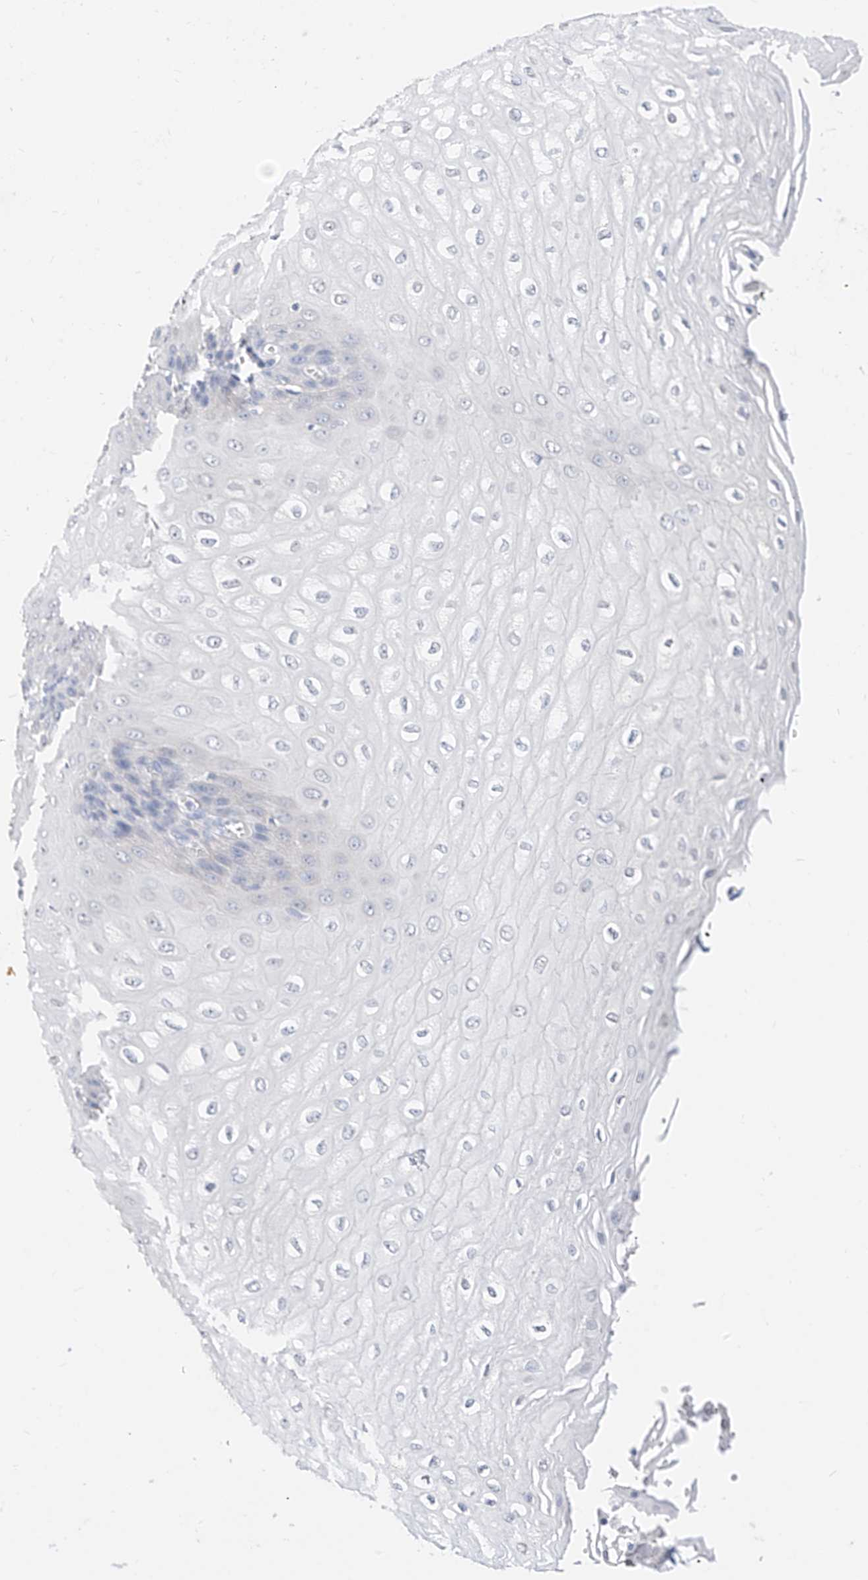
{"staining": {"intensity": "negative", "quantity": "none", "location": "none"}, "tissue": "esophagus", "cell_type": "Squamous epithelial cells", "image_type": "normal", "snomed": [{"axis": "morphology", "description": "Normal tissue, NOS"}, {"axis": "topography", "description": "Esophagus"}], "caption": "This micrograph is of normal esophagus stained with IHC to label a protein in brown with the nuclei are counter-stained blue. There is no staining in squamous epithelial cells. (DAB (3,3'-diaminobenzidine) immunohistochemistry (IHC) visualized using brightfield microscopy, high magnification).", "gene": "ZZEF1", "patient": {"sex": "male", "age": 60}}